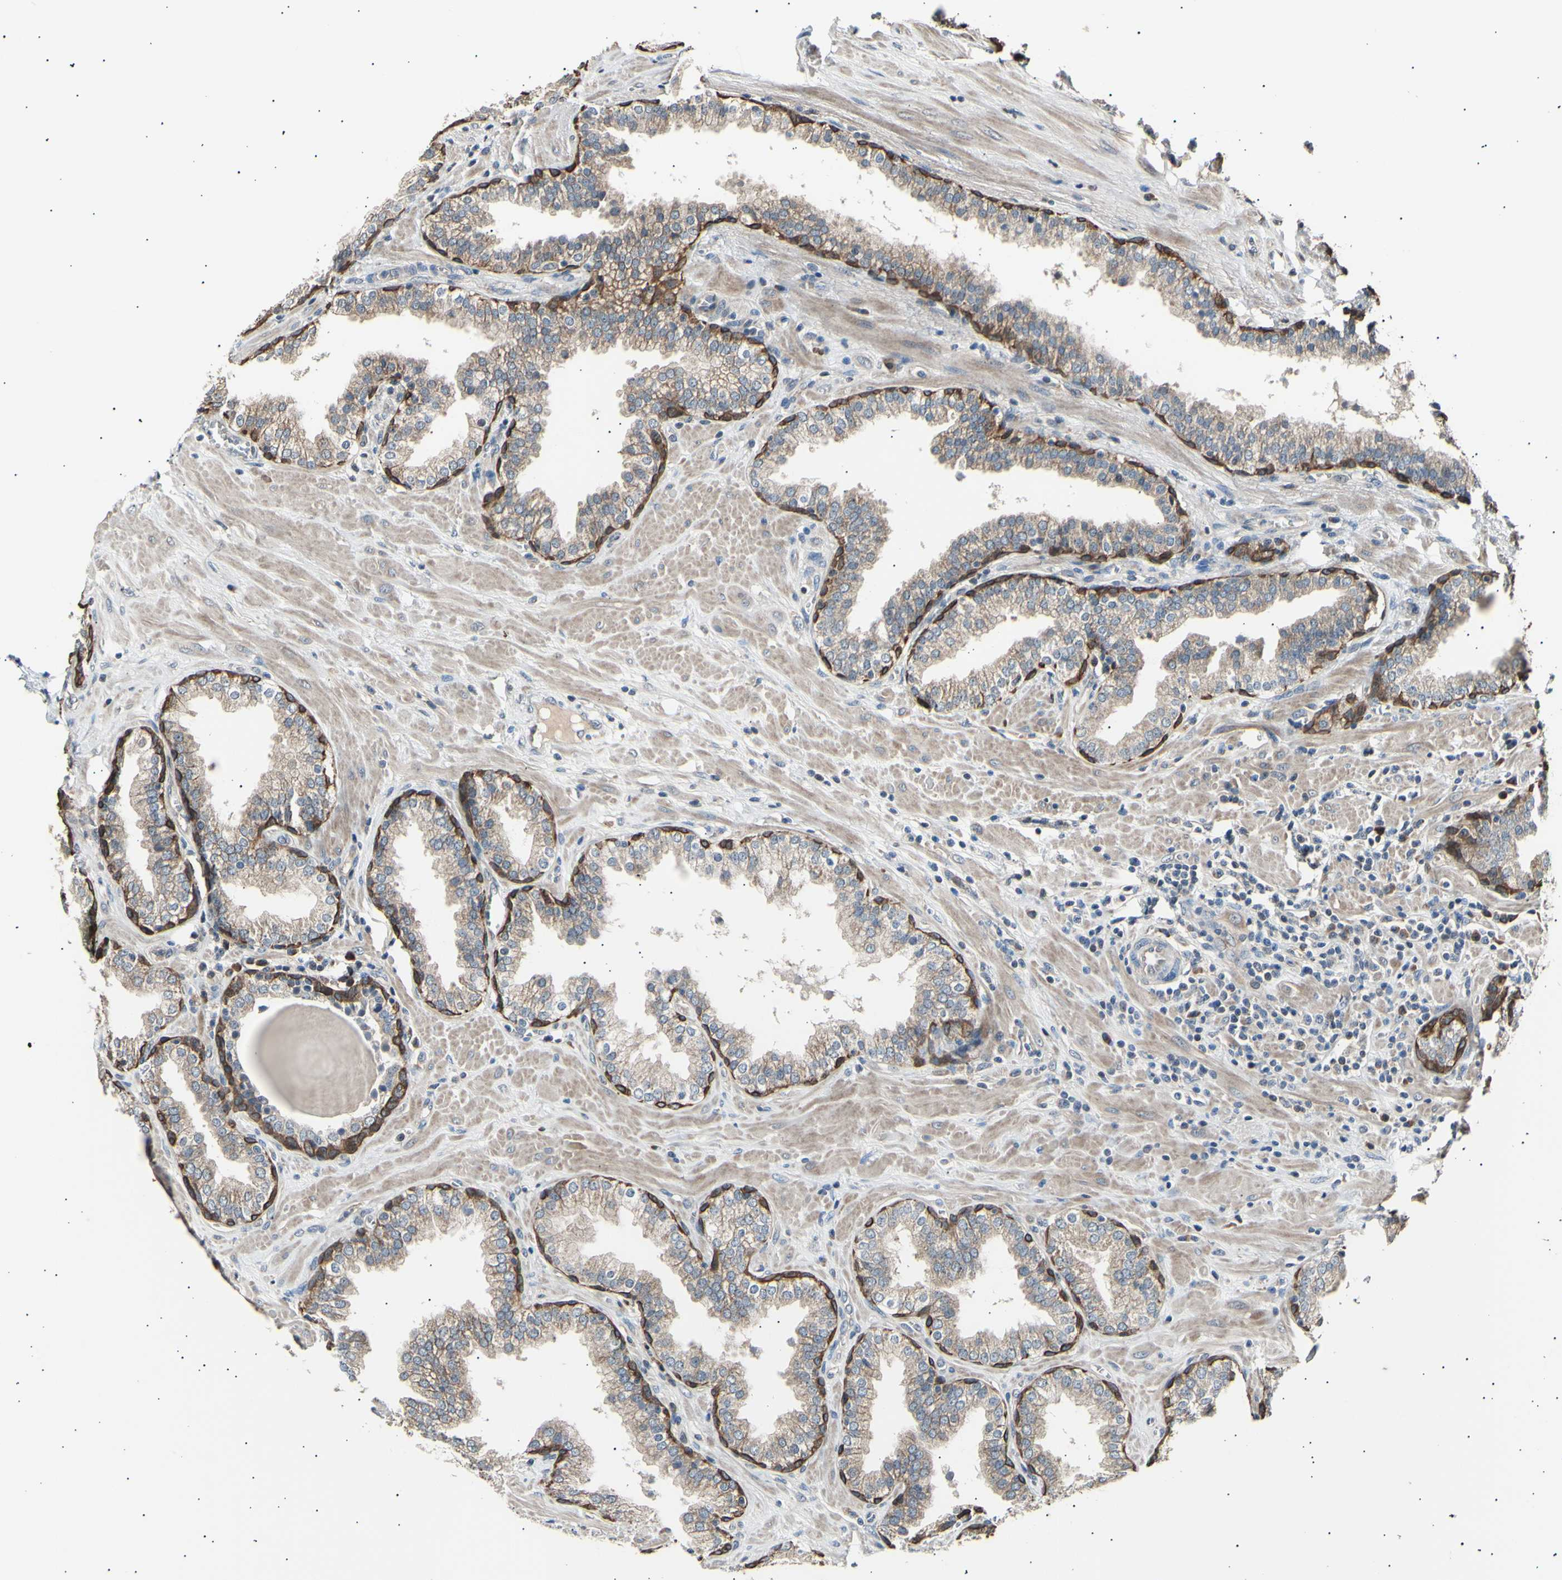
{"staining": {"intensity": "moderate", "quantity": "25%-75%", "location": "cytoplasmic/membranous"}, "tissue": "prostate", "cell_type": "Glandular cells", "image_type": "normal", "snomed": [{"axis": "morphology", "description": "Normal tissue, NOS"}, {"axis": "topography", "description": "Prostate"}], "caption": "This is a micrograph of immunohistochemistry staining of unremarkable prostate, which shows moderate positivity in the cytoplasmic/membranous of glandular cells.", "gene": "ITGA6", "patient": {"sex": "male", "age": 51}}